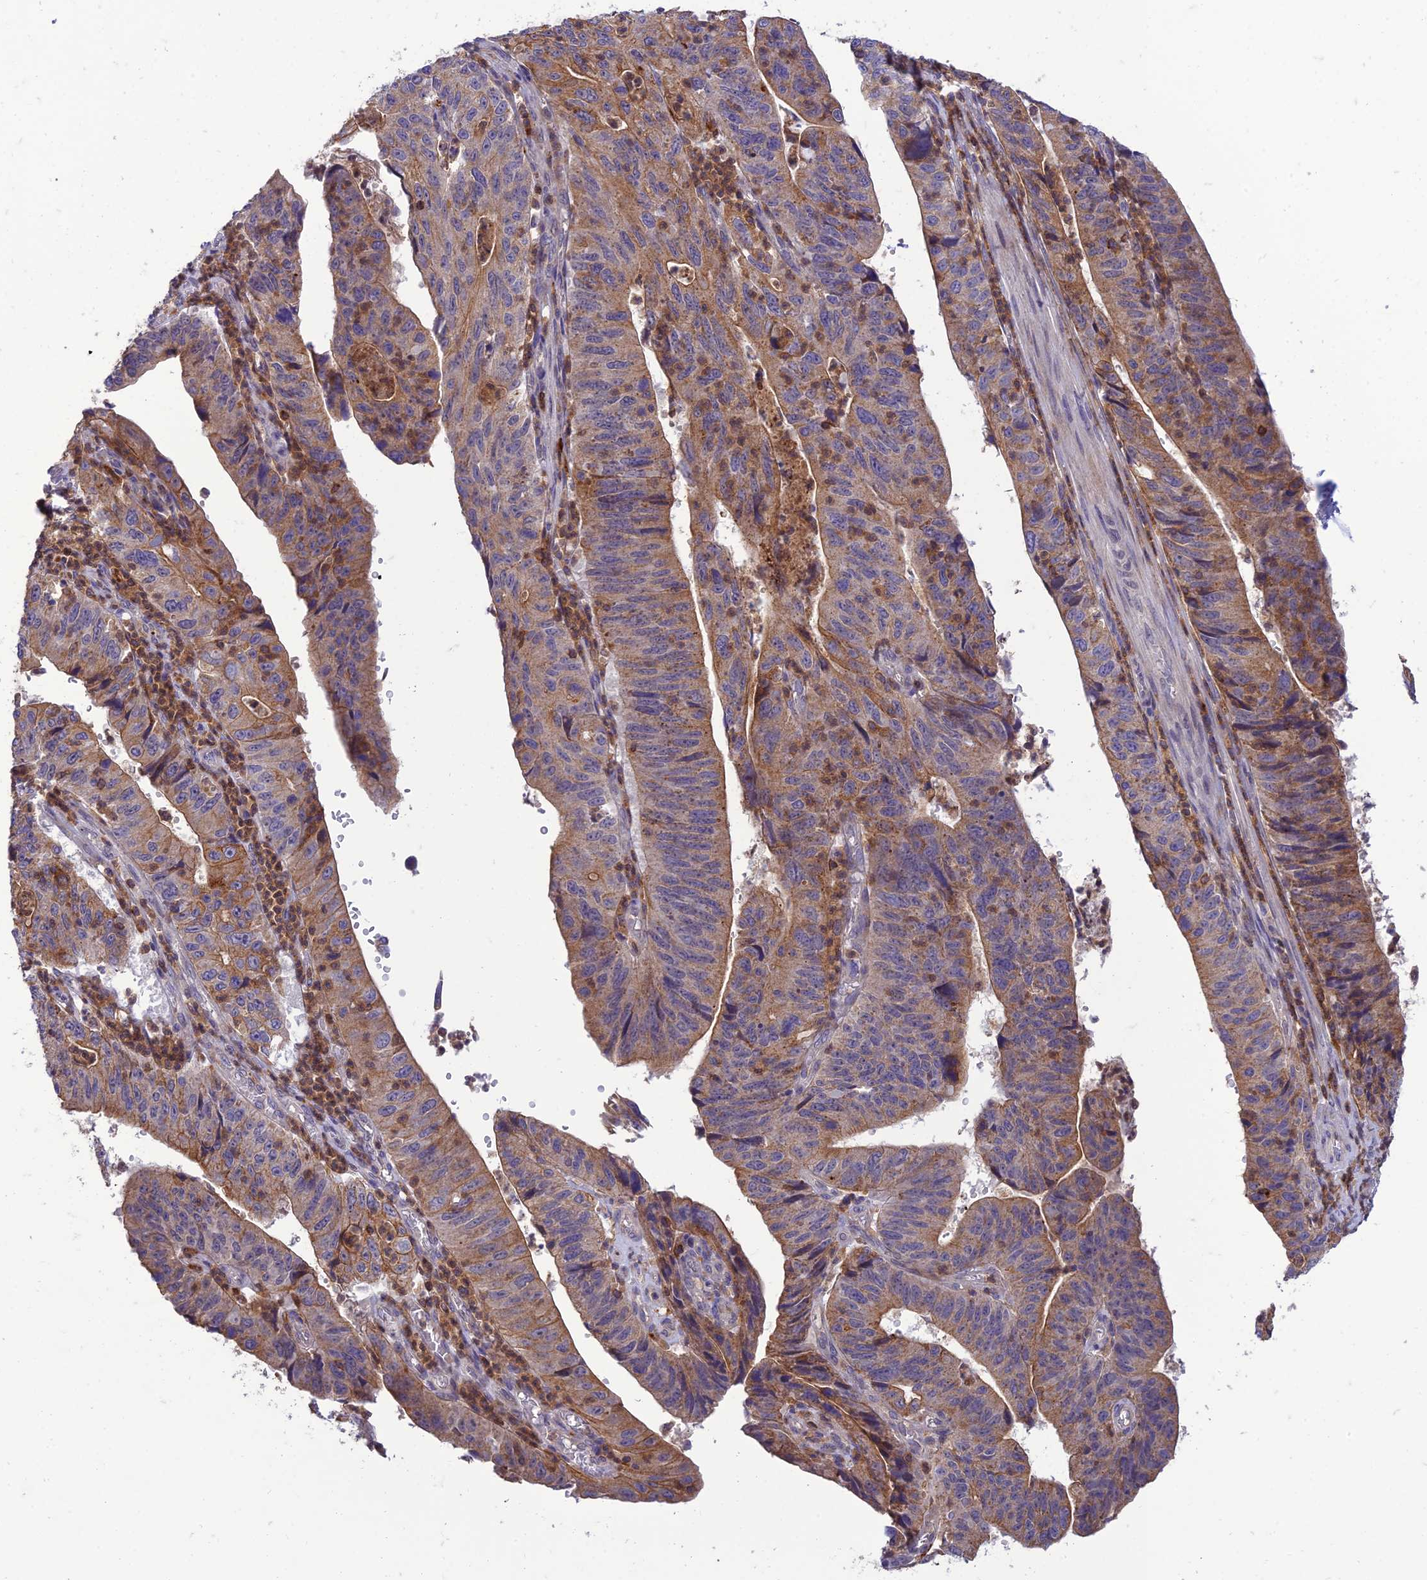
{"staining": {"intensity": "moderate", "quantity": "25%-75%", "location": "cytoplasmic/membranous"}, "tissue": "stomach cancer", "cell_type": "Tumor cells", "image_type": "cancer", "snomed": [{"axis": "morphology", "description": "Adenocarcinoma, NOS"}, {"axis": "topography", "description": "Stomach"}], "caption": "Immunohistochemical staining of stomach adenocarcinoma demonstrates medium levels of moderate cytoplasmic/membranous positivity in about 25%-75% of tumor cells. The protein of interest is shown in brown color, while the nuclei are stained blue.", "gene": "IRAK3", "patient": {"sex": "male", "age": 59}}